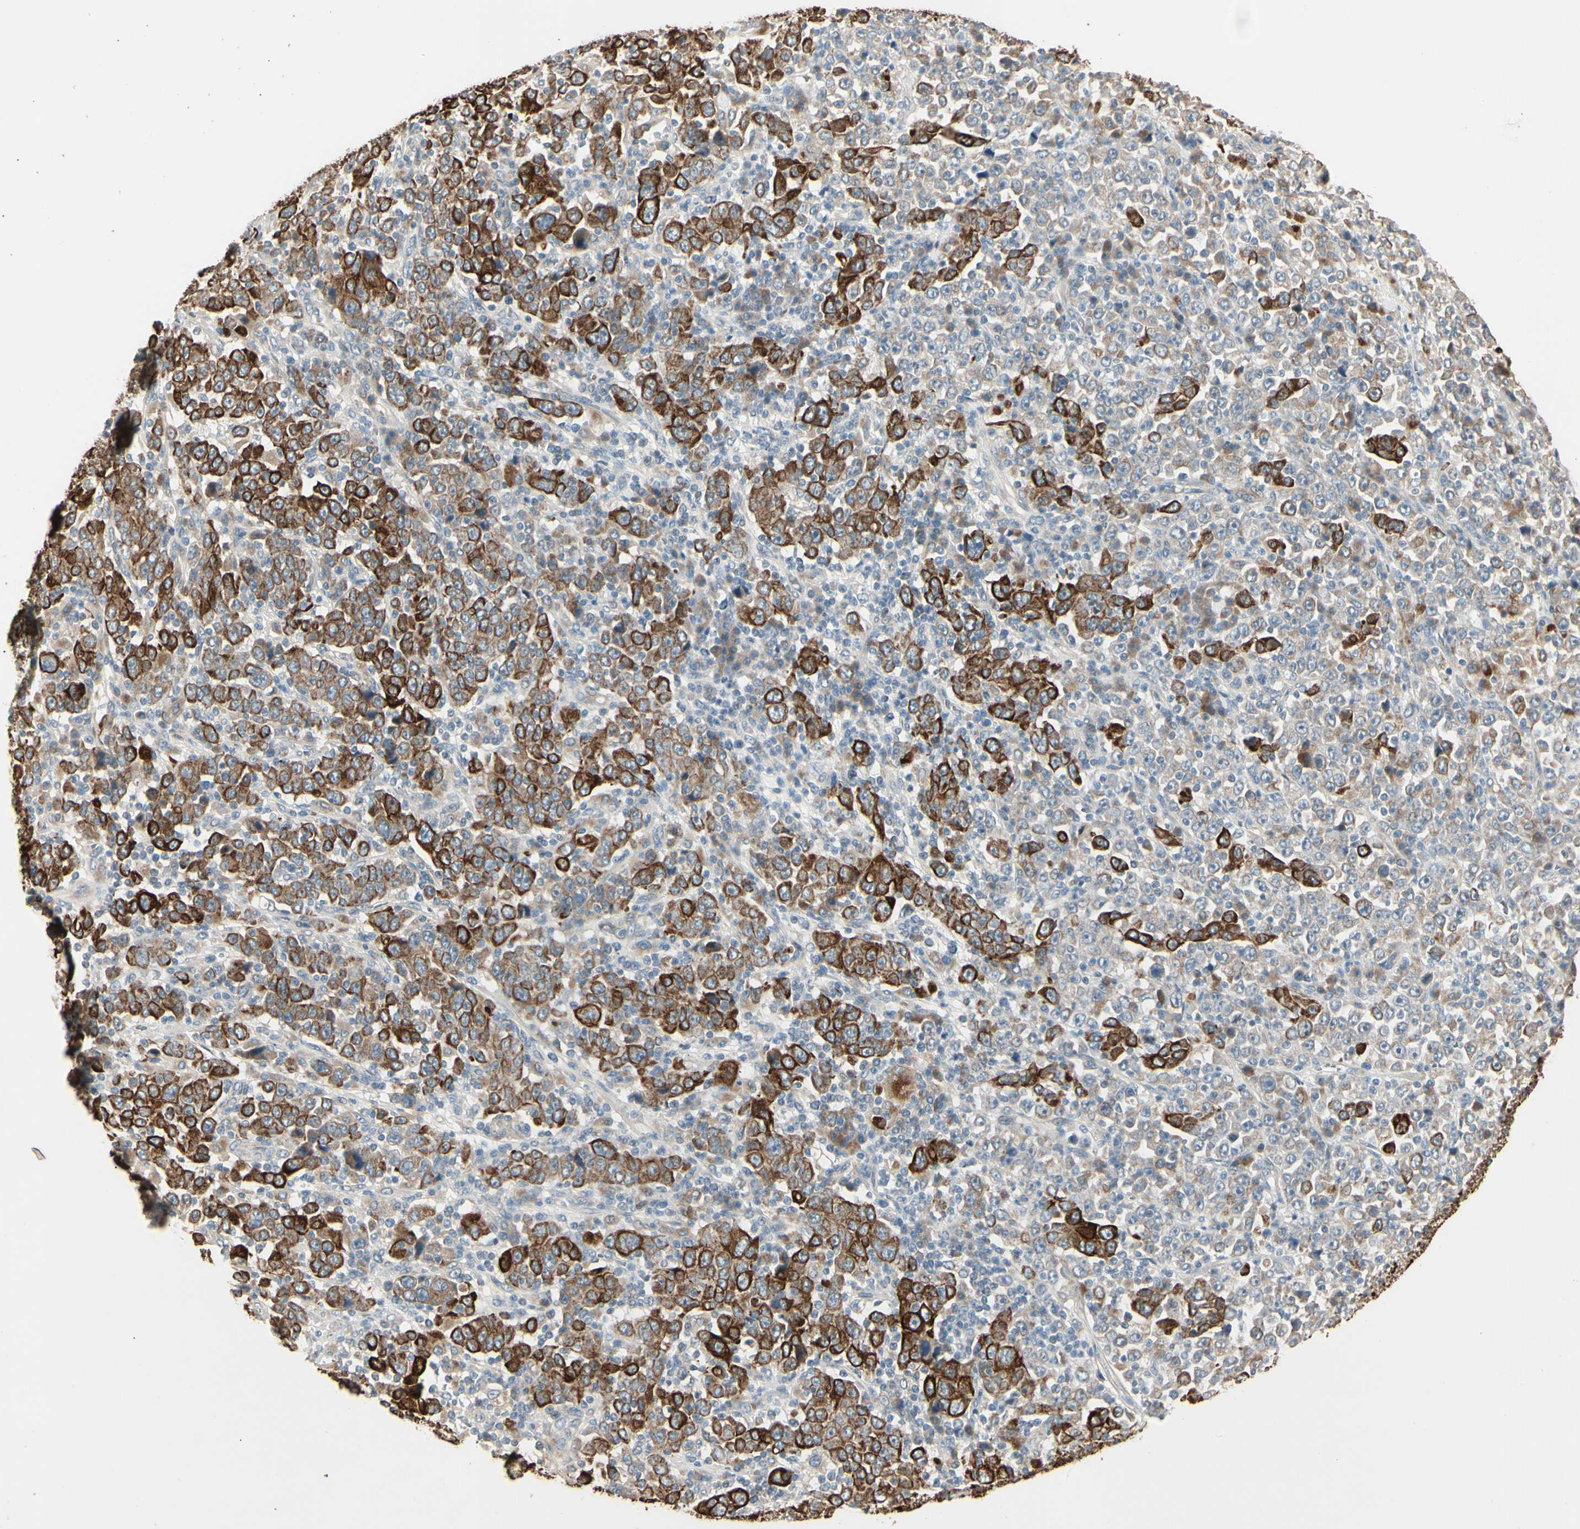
{"staining": {"intensity": "strong", "quantity": ">75%", "location": "cytoplasmic/membranous"}, "tissue": "stomach cancer", "cell_type": "Tumor cells", "image_type": "cancer", "snomed": [{"axis": "morphology", "description": "Normal tissue, NOS"}, {"axis": "morphology", "description": "Adenocarcinoma, NOS"}, {"axis": "topography", "description": "Stomach, upper"}, {"axis": "topography", "description": "Stomach"}], "caption": "Immunohistochemistry (IHC) micrograph of human stomach adenocarcinoma stained for a protein (brown), which demonstrates high levels of strong cytoplasmic/membranous positivity in approximately >75% of tumor cells.", "gene": "SKIL", "patient": {"sex": "male", "age": 59}}